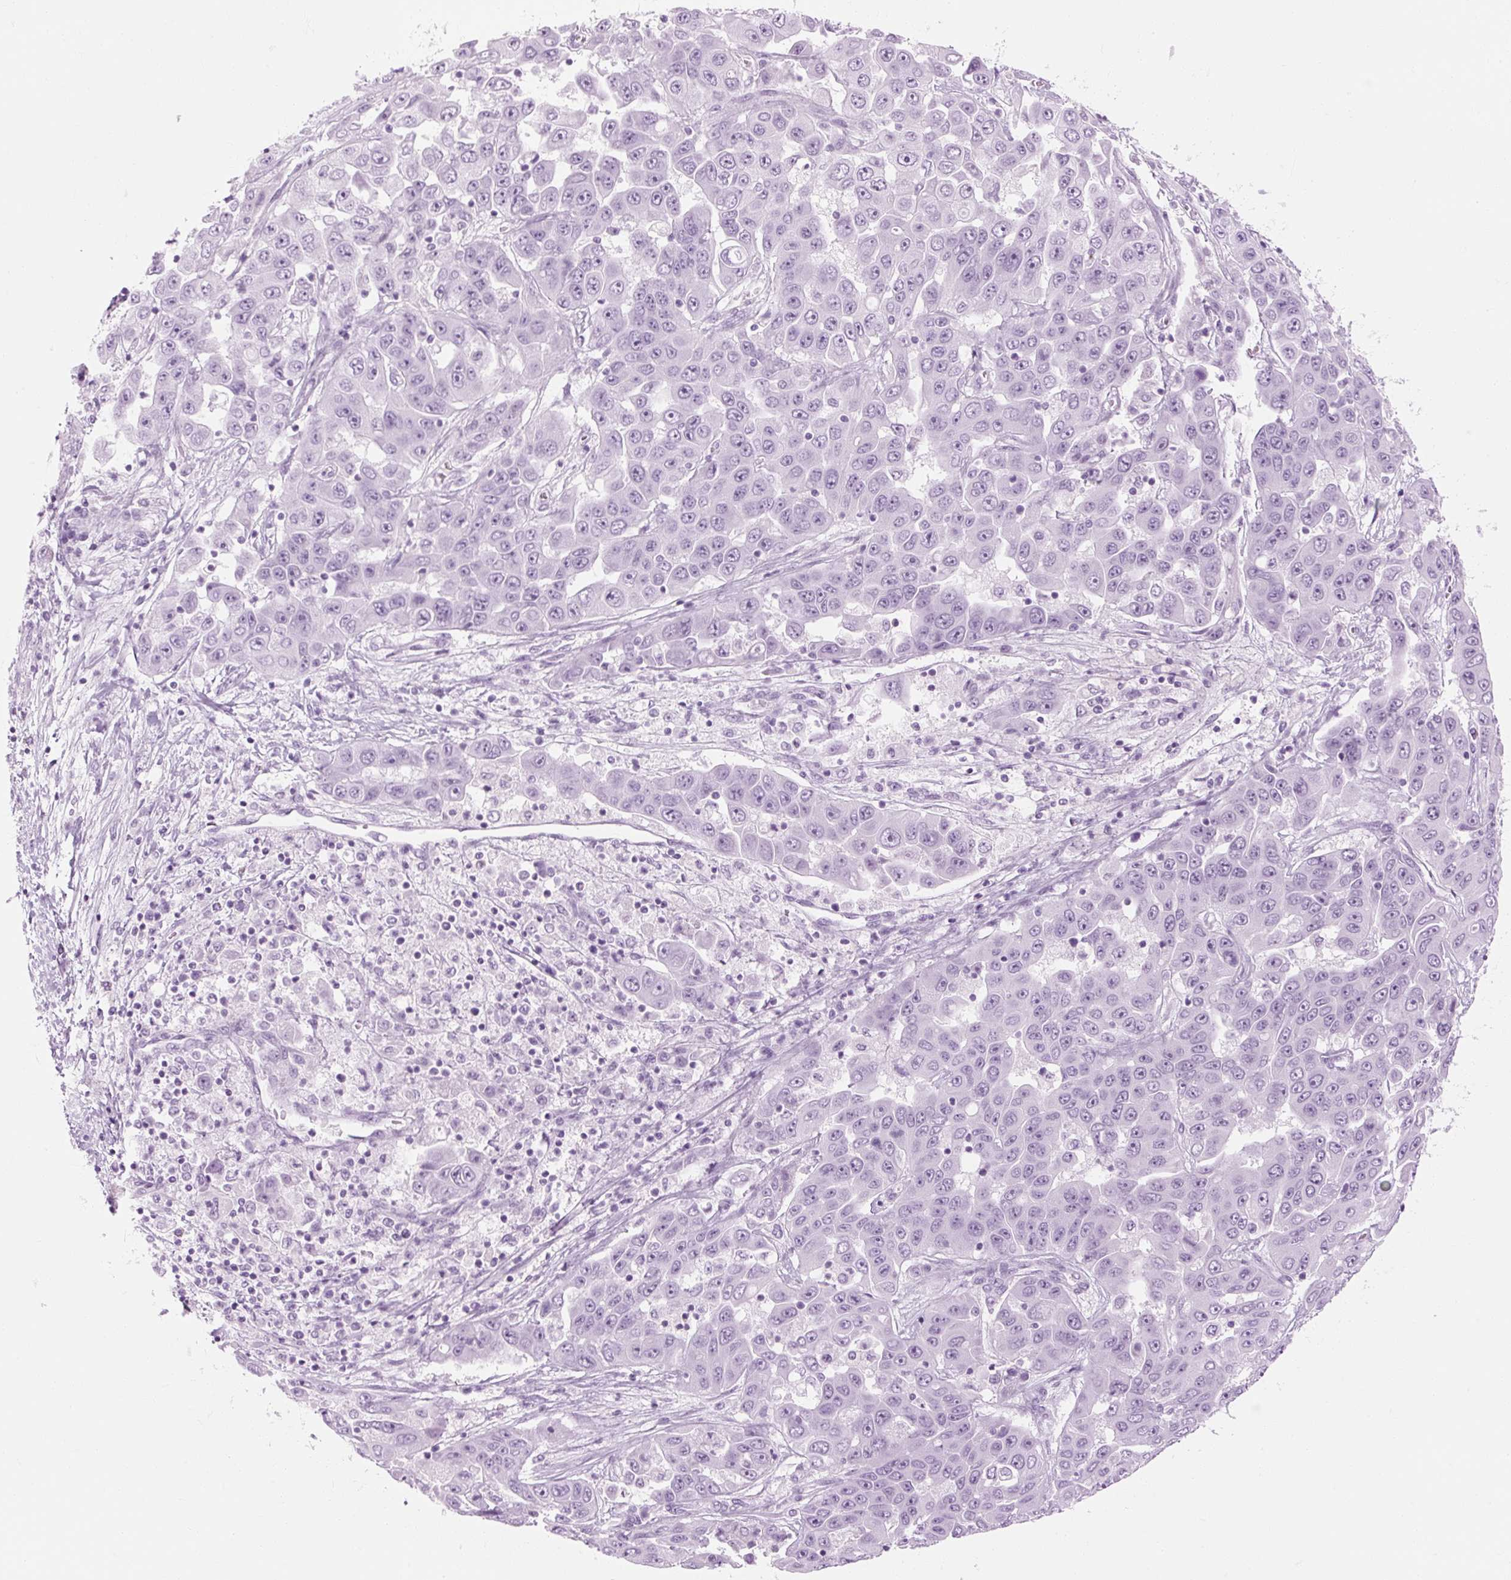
{"staining": {"intensity": "negative", "quantity": "none", "location": "none"}, "tissue": "liver cancer", "cell_type": "Tumor cells", "image_type": "cancer", "snomed": [{"axis": "morphology", "description": "Cholangiocarcinoma"}, {"axis": "topography", "description": "Liver"}], "caption": "Histopathology image shows no significant protein positivity in tumor cells of liver cancer. (DAB immunohistochemistry (IHC) with hematoxylin counter stain).", "gene": "TIGD2", "patient": {"sex": "female", "age": 52}}